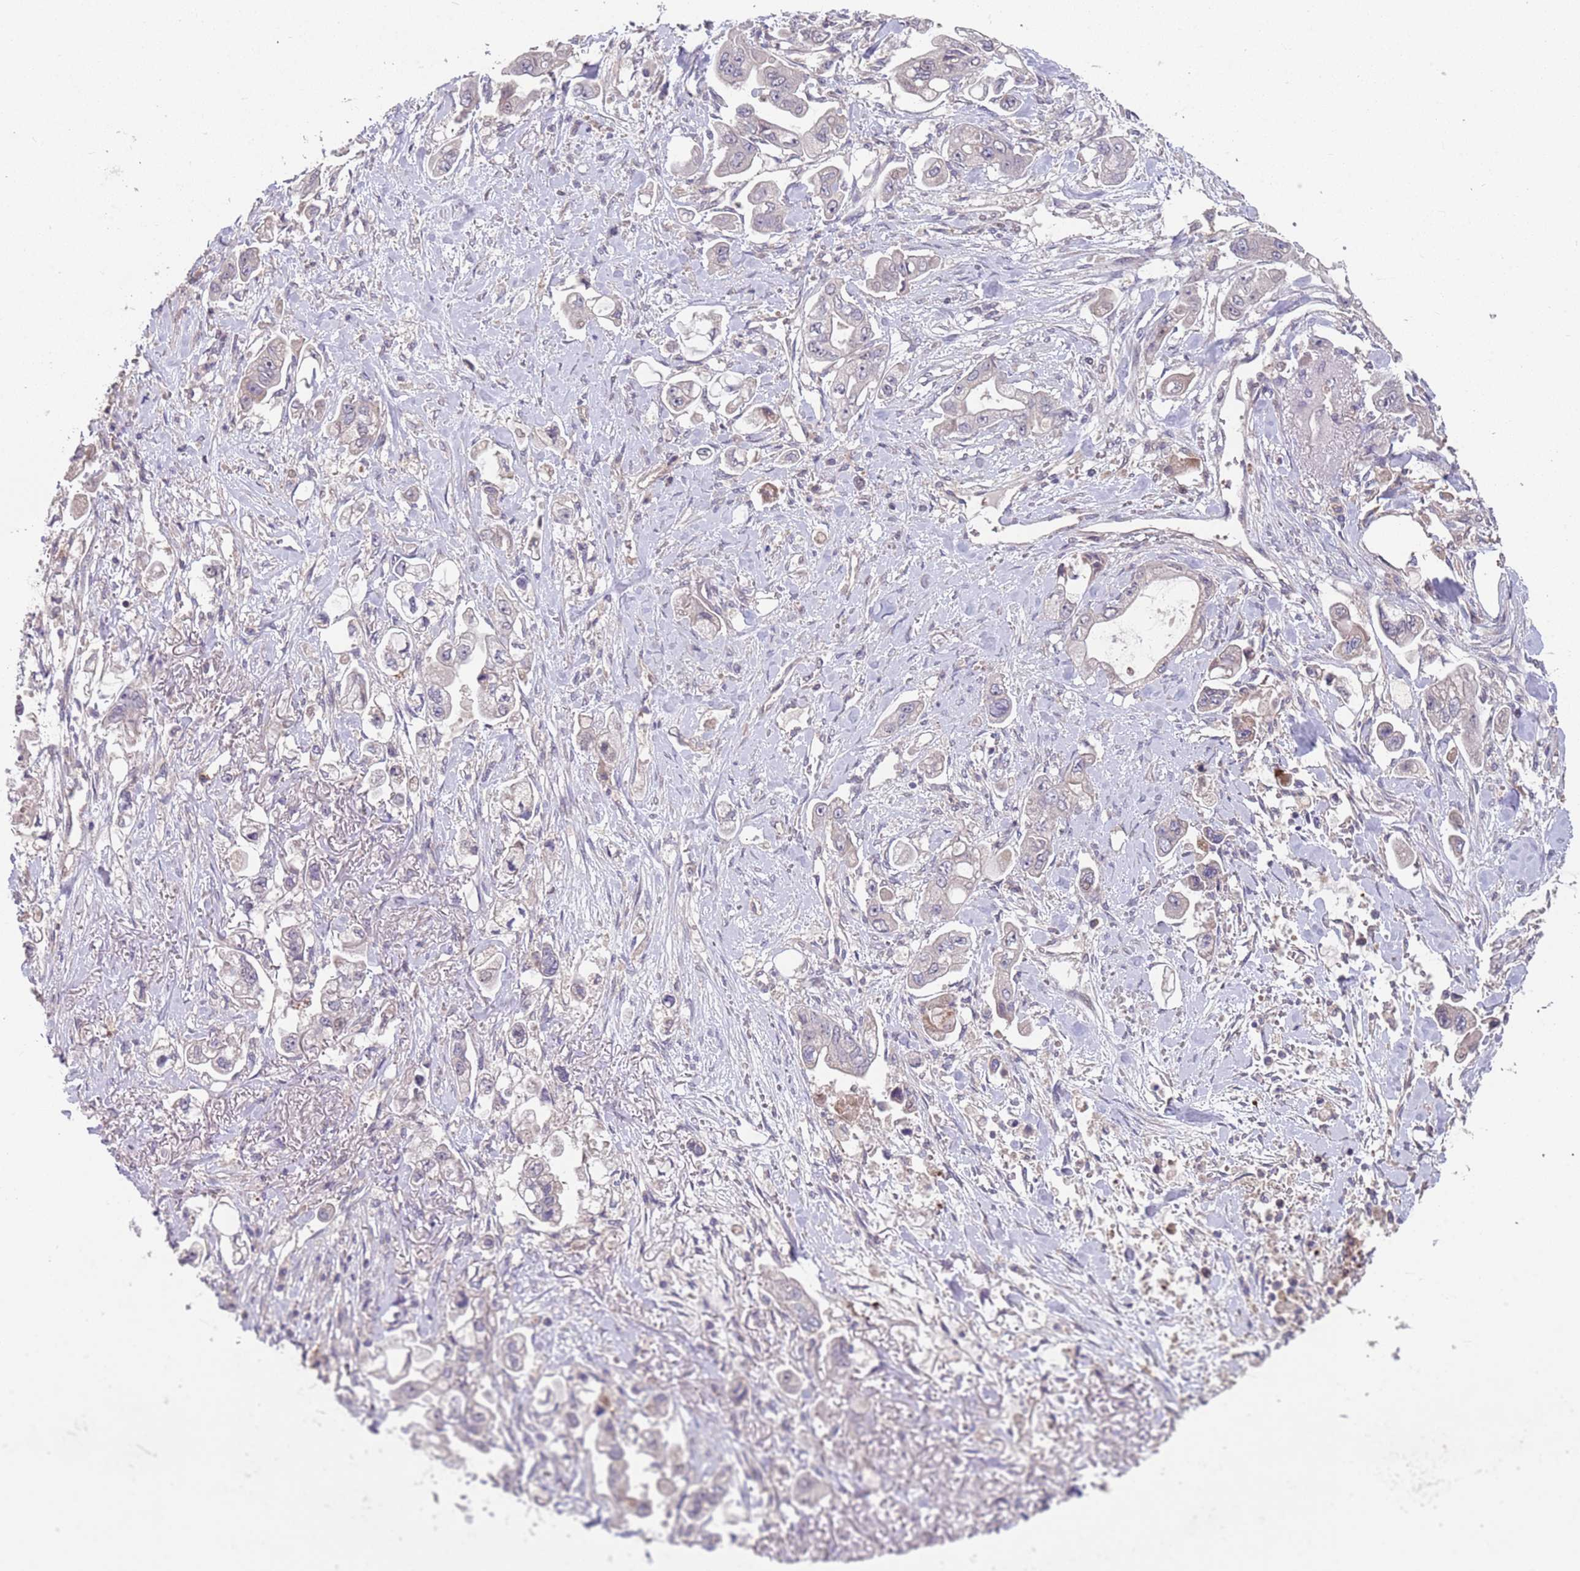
{"staining": {"intensity": "negative", "quantity": "none", "location": "none"}, "tissue": "stomach cancer", "cell_type": "Tumor cells", "image_type": "cancer", "snomed": [{"axis": "morphology", "description": "Adenocarcinoma, NOS"}, {"axis": "topography", "description": "Stomach"}], "caption": "This photomicrograph is of stomach cancer stained with immunohistochemistry to label a protein in brown with the nuclei are counter-stained blue. There is no positivity in tumor cells.", "gene": "MEI1", "patient": {"sex": "male", "age": 62}}